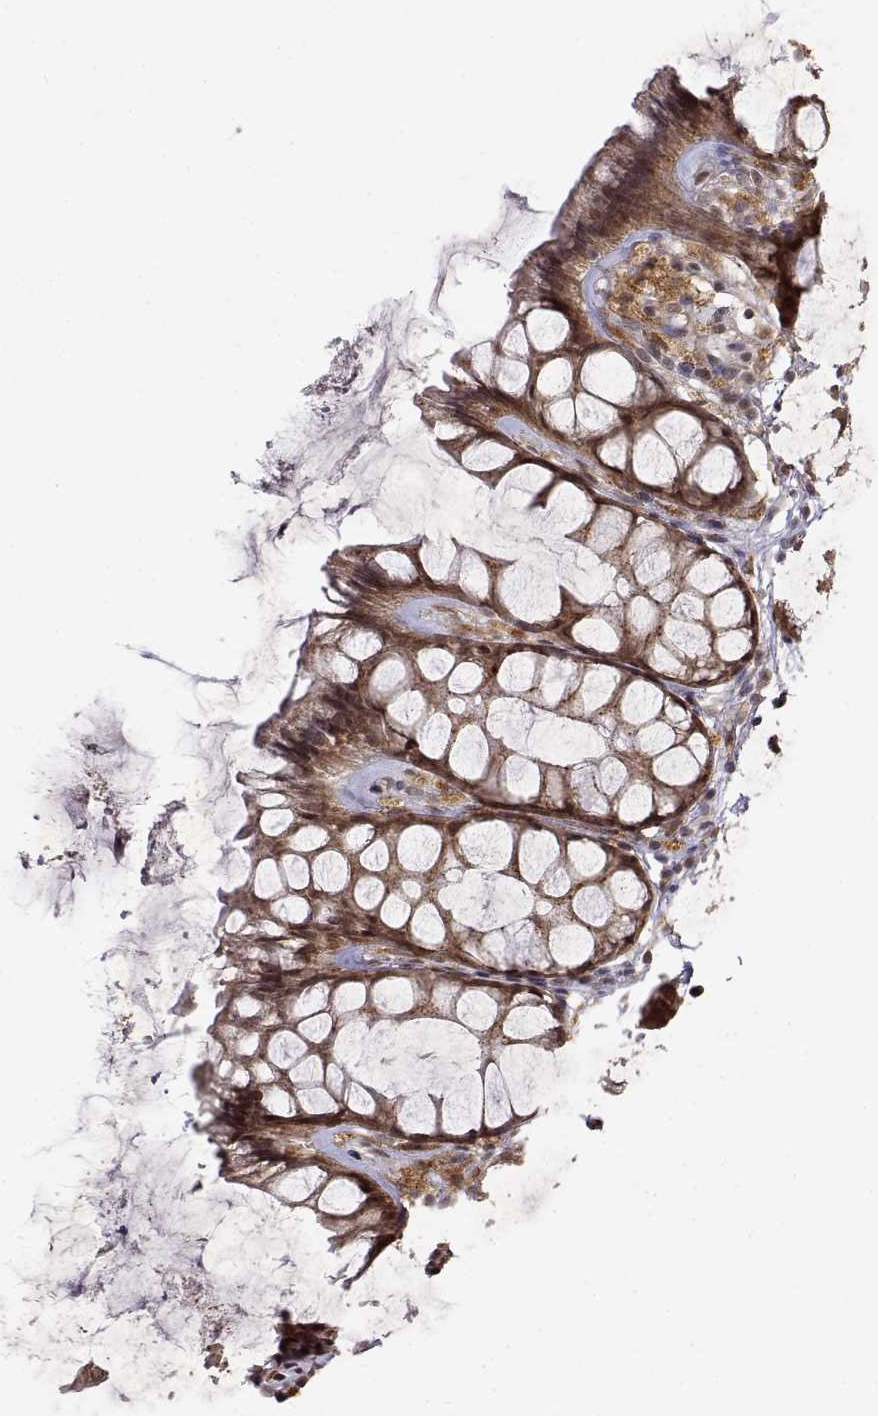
{"staining": {"intensity": "moderate", "quantity": ">75%", "location": "cytoplasmic/membranous"}, "tissue": "rectum", "cell_type": "Glandular cells", "image_type": "normal", "snomed": [{"axis": "morphology", "description": "Normal tissue, NOS"}, {"axis": "topography", "description": "Rectum"}], "caption": "IHC micrograph of normal rectum stained for a protein (brown), which demonstrates medium levels of moderate cytoplasmic/membranous expression in approximately >75% of glandular cells.", "gene": "RNF13", "patient": {"sex": "female", "age": 62}}